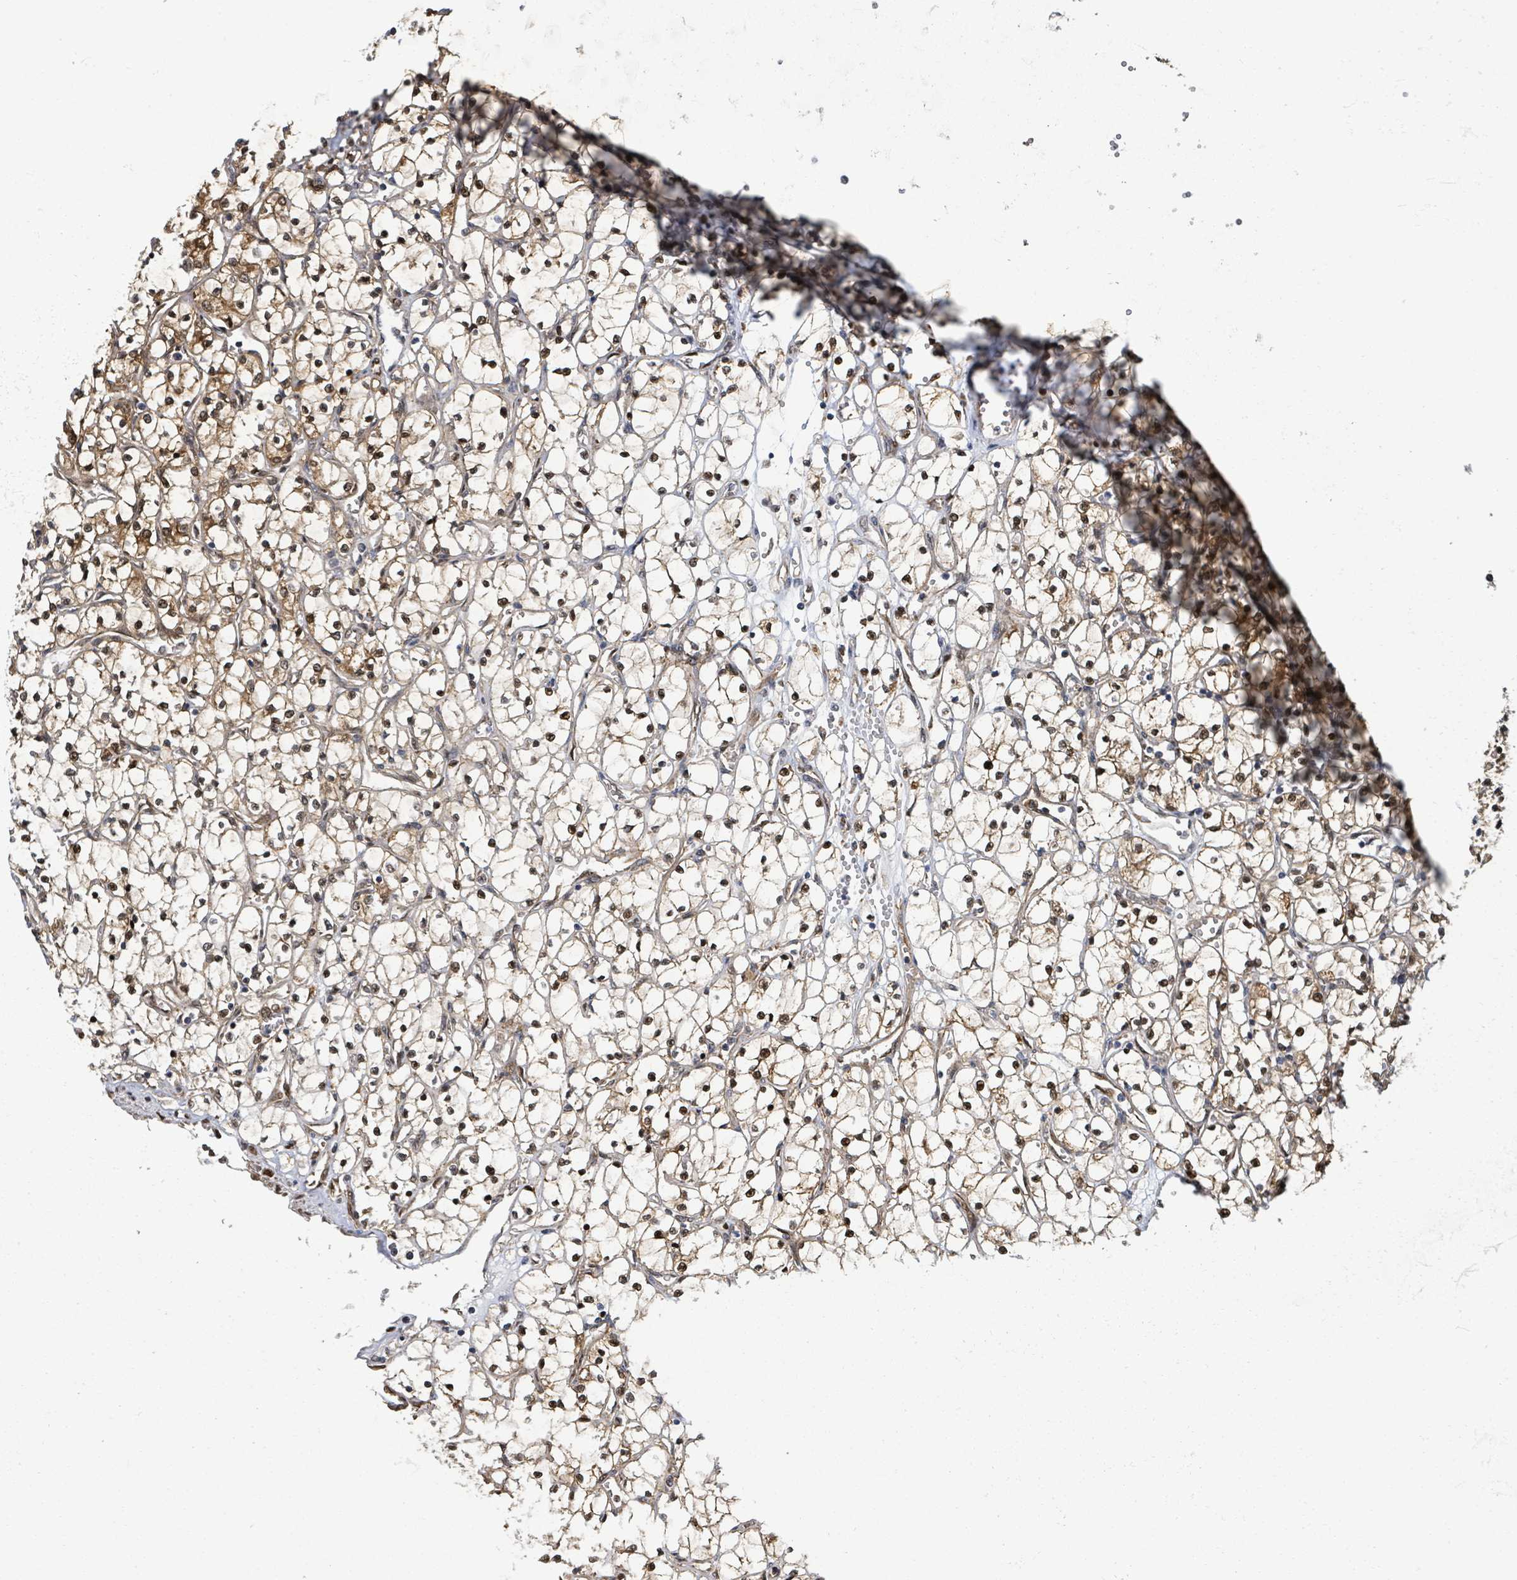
{"staining": {"intensity": "moderate", "quantity": ">75%", "location": "cytoplasmic/membranous,nuclear"}, "tissue": "renal cancer", "cell_type": "Tumor cells", "image_type": "cancer", "snomed": [{"axis": "morphology", "description": "Adenocarcinoma, NOS"}, {"axis": "topography", "description": "Kidney"}], "caption": "The histopathology image demonstrates immunohistochemical staining of renal cancer. There is moderate cytoplasmic/membranous and nuclear staining is seen in approximately >75% of tumor cells.", "gene": "PSMB7", "patient": {"sex": "female", "age": 69}}